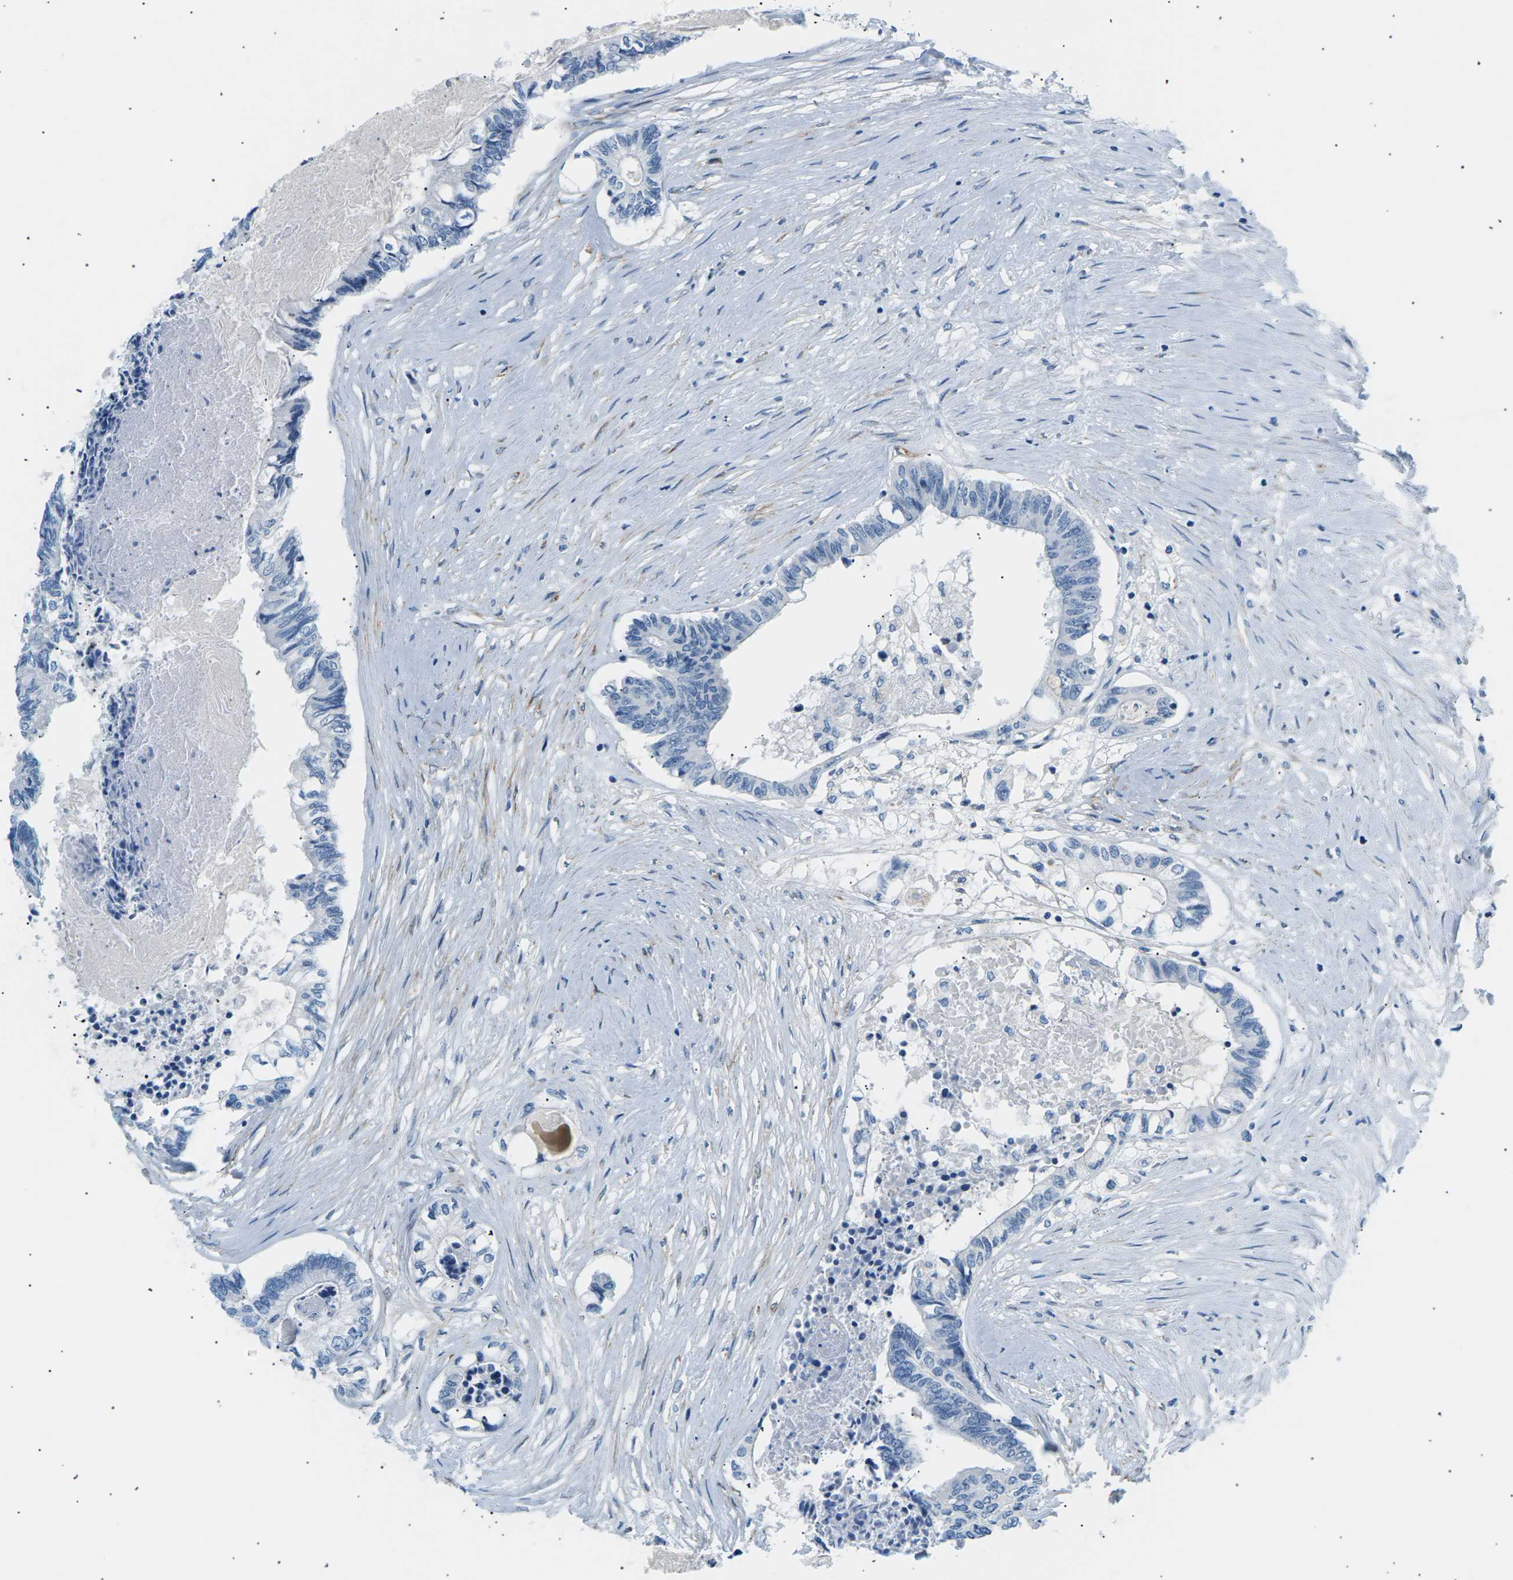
{"staining": {"intensity": "negative", "quantity": "none", "location": "none"}, "tissue": "colorectal cancer", "cell_type": "Tumor cells", "image_type": "cancer", "snomed": [{"axis": "morphology", "description": "Adenocarcinoma, NOS"}, {"axis": "topography", "description": "Rectum"}], "caption": "Immunohistochemistry image of neoplastic tissue: adenocarcinoma (colorectal) stained with DAB displays no significant protein positivity in tumor cells.", "gene": "SEPTIN5", "patient": {"sex": "male", "age": 63}}